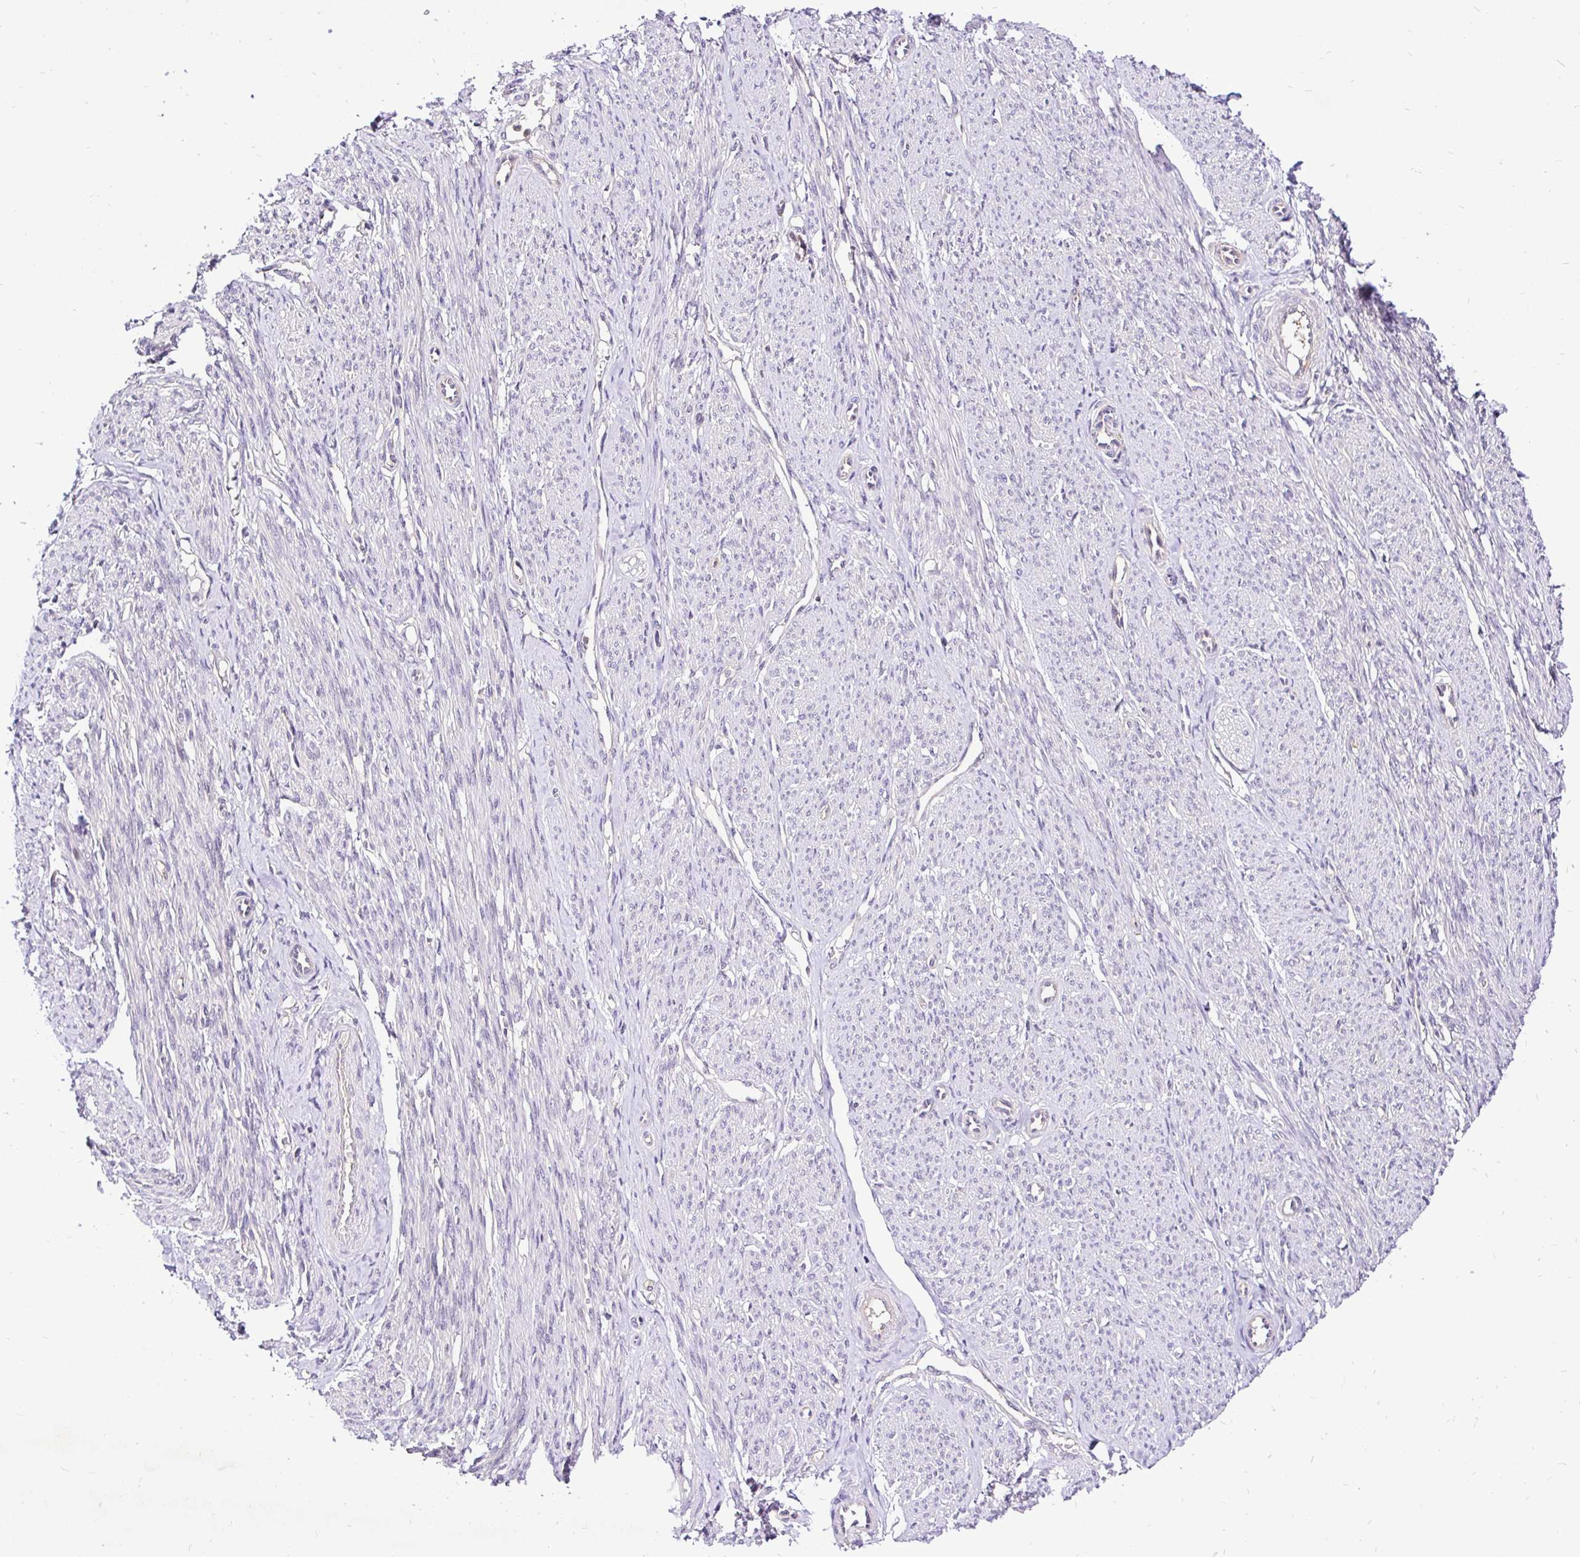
{"staining": {"intensity": "weak", "quantity": "<25%", "location": "nuclear"}, "tissue": "smooth muscle", "cell_type": "Smooth muscle cells", "image_type": "normal", "snomed": [{"axis": "morphology", "description": "Normal tissue, NOS"}, {"axis": "topography", "description": "Smooth muscle"}], "caption": "Smooth muscle cells are negative for protein expression in unremarkable human smooth muscle. (Brightfield microscopy of DAB (3,3'-diaminobenzidine) immunohistochemistry at high magnification).", "gene": "UBE2M", "patient": {"sex": "female", "age": 65}}